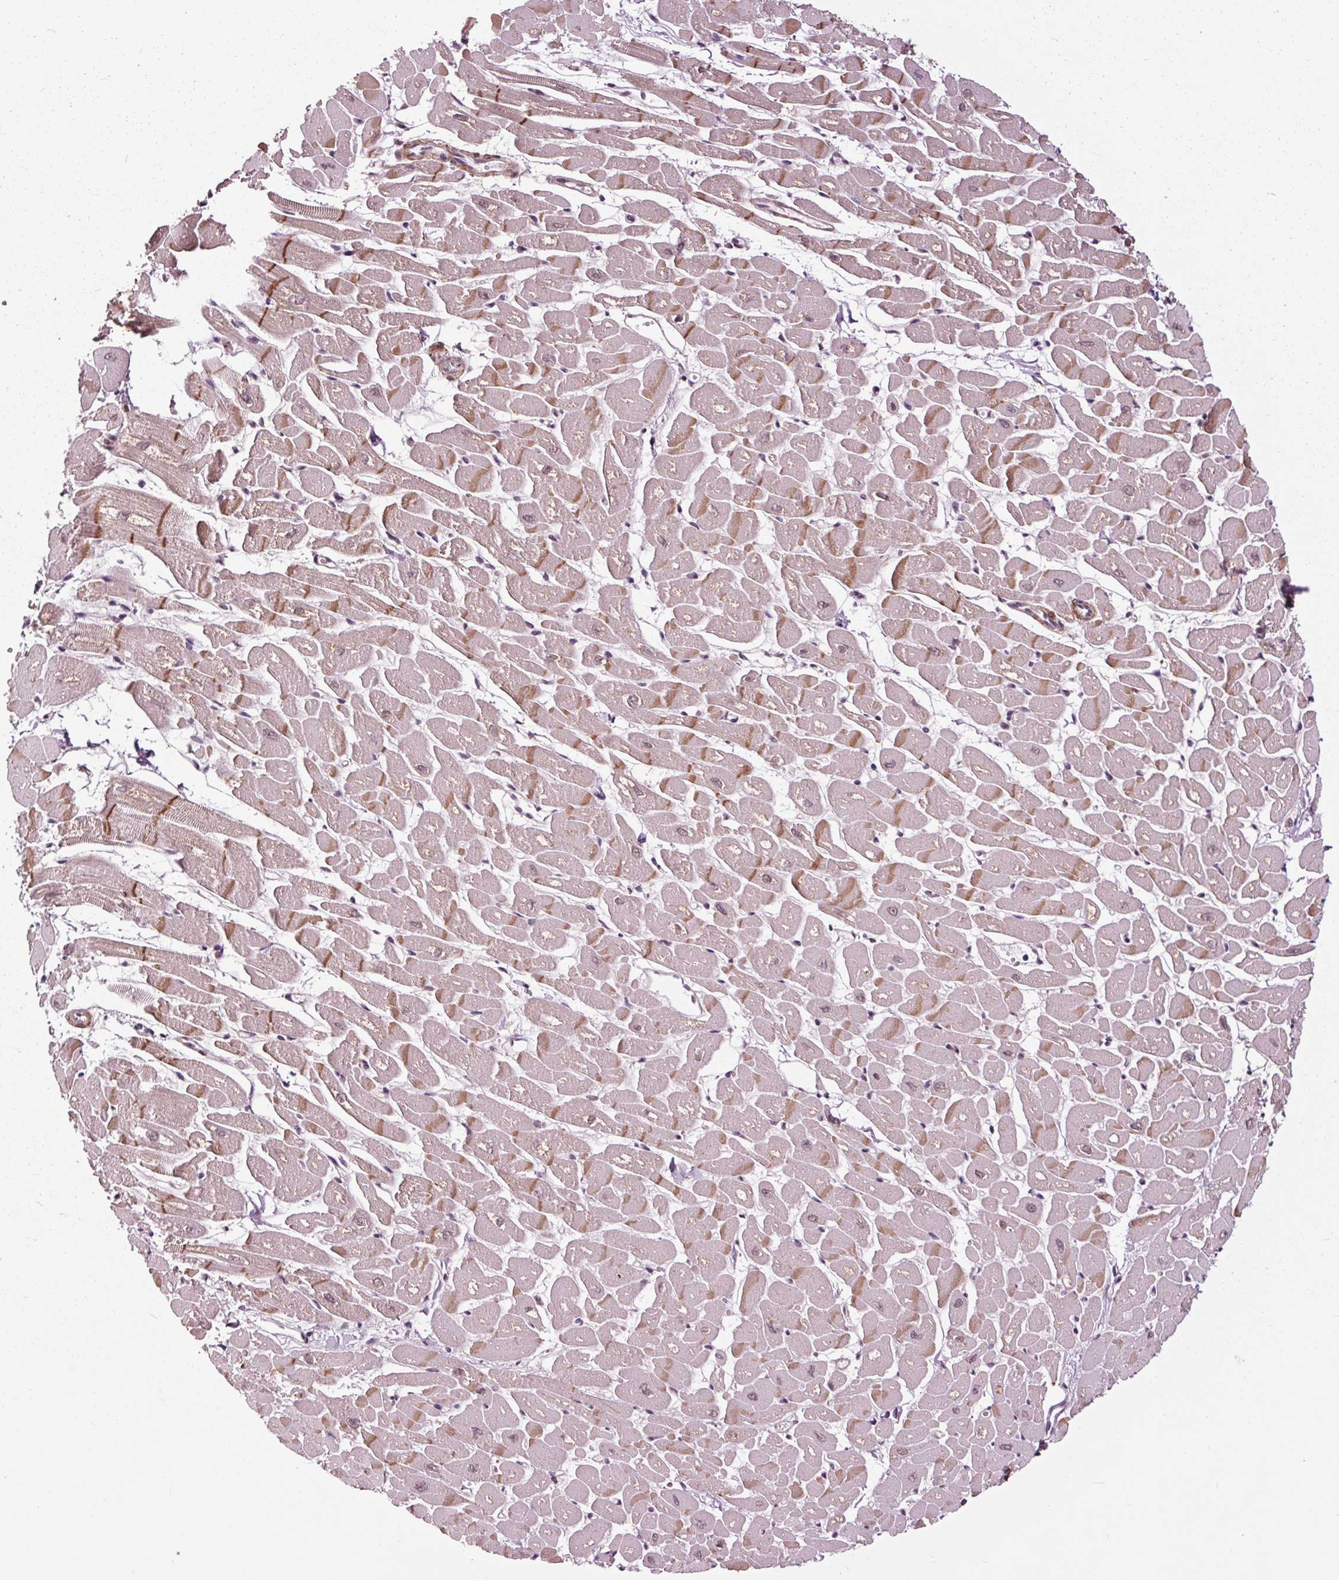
{"staining": {"intensity": "strong", "quantity": "25%-75%", "location": "cytoplasmic/membranous"}, "tissue": "heart muscle", "cell_type": "Cardiomyocytes", "image_type": "normal", "snomed": [{"axis": "morphology", "description": "Normal tissue, NOS"}, {"axis": "topography", "description": "Heart"}], "caption": "An image of heart muscle stained for a protein exhibits strong cytoplasmic/membranous brown staining in cardiomyocytes. (DAB IHC, brown staining for protein, blue staining for nuclei).", "gene": "HAUS5", "patient": {"sex": "male", "age": 57}}